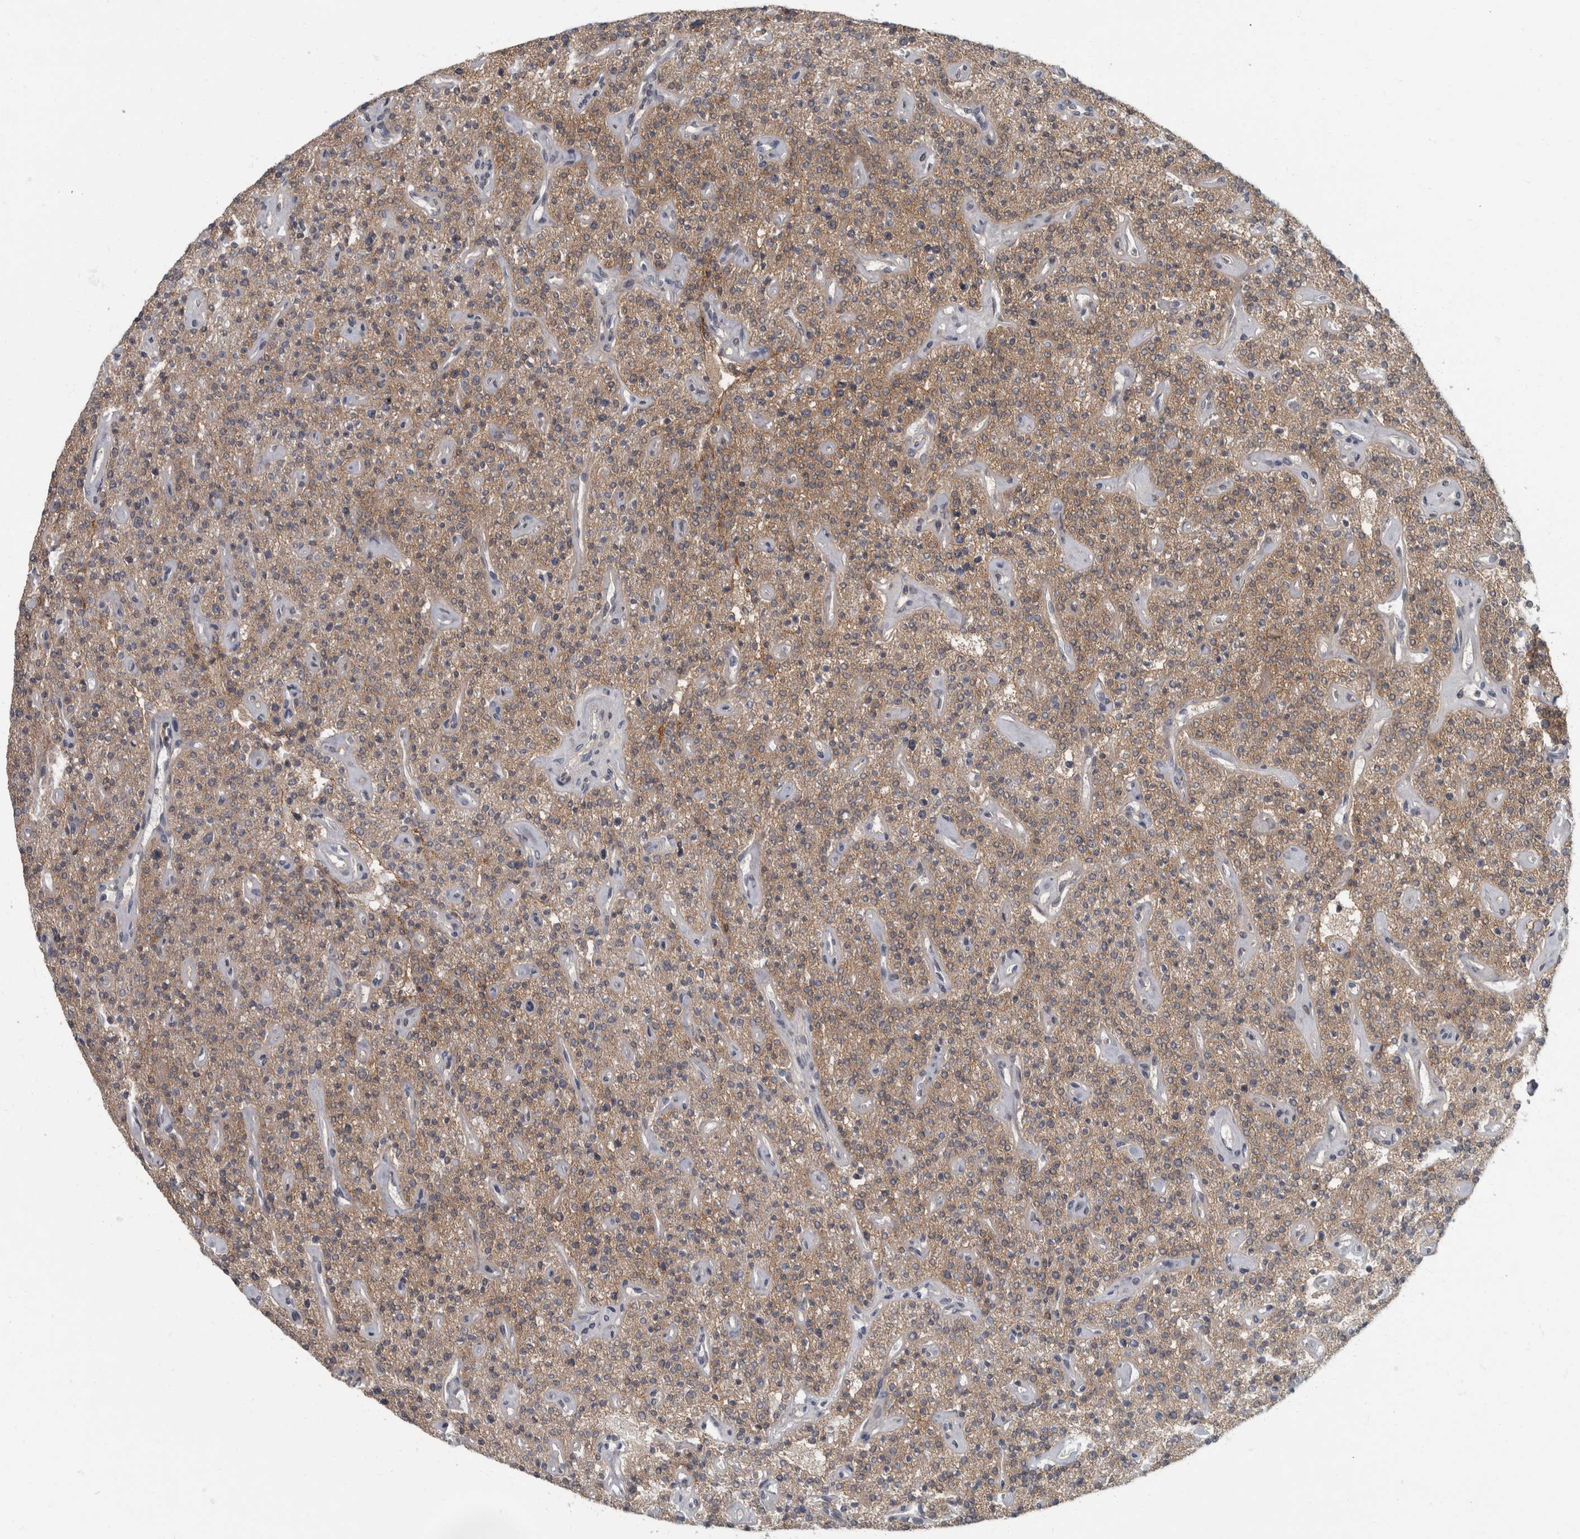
{"staining": {"intensity": "moderate", "quantity": ">75%", "location": "cytoplasmic/membranous"}, "tissue": "parathyroid gland", "cell_type": "Glandular cells", "image_type": "normal", "snomed": [{"axis": "morphology", "description": "Normal tissue, NOS"}, {"axis": "topography", "description": "Parathyroid gland"}], "caption": "Human parathyroid gland stained with a brown dye demonstrates moderate cytoplasmic/membranous positive expression in approximately >75% of glandular cells.", "gene": "DSG2", "patient": {"sex": "male", "age": 46}}